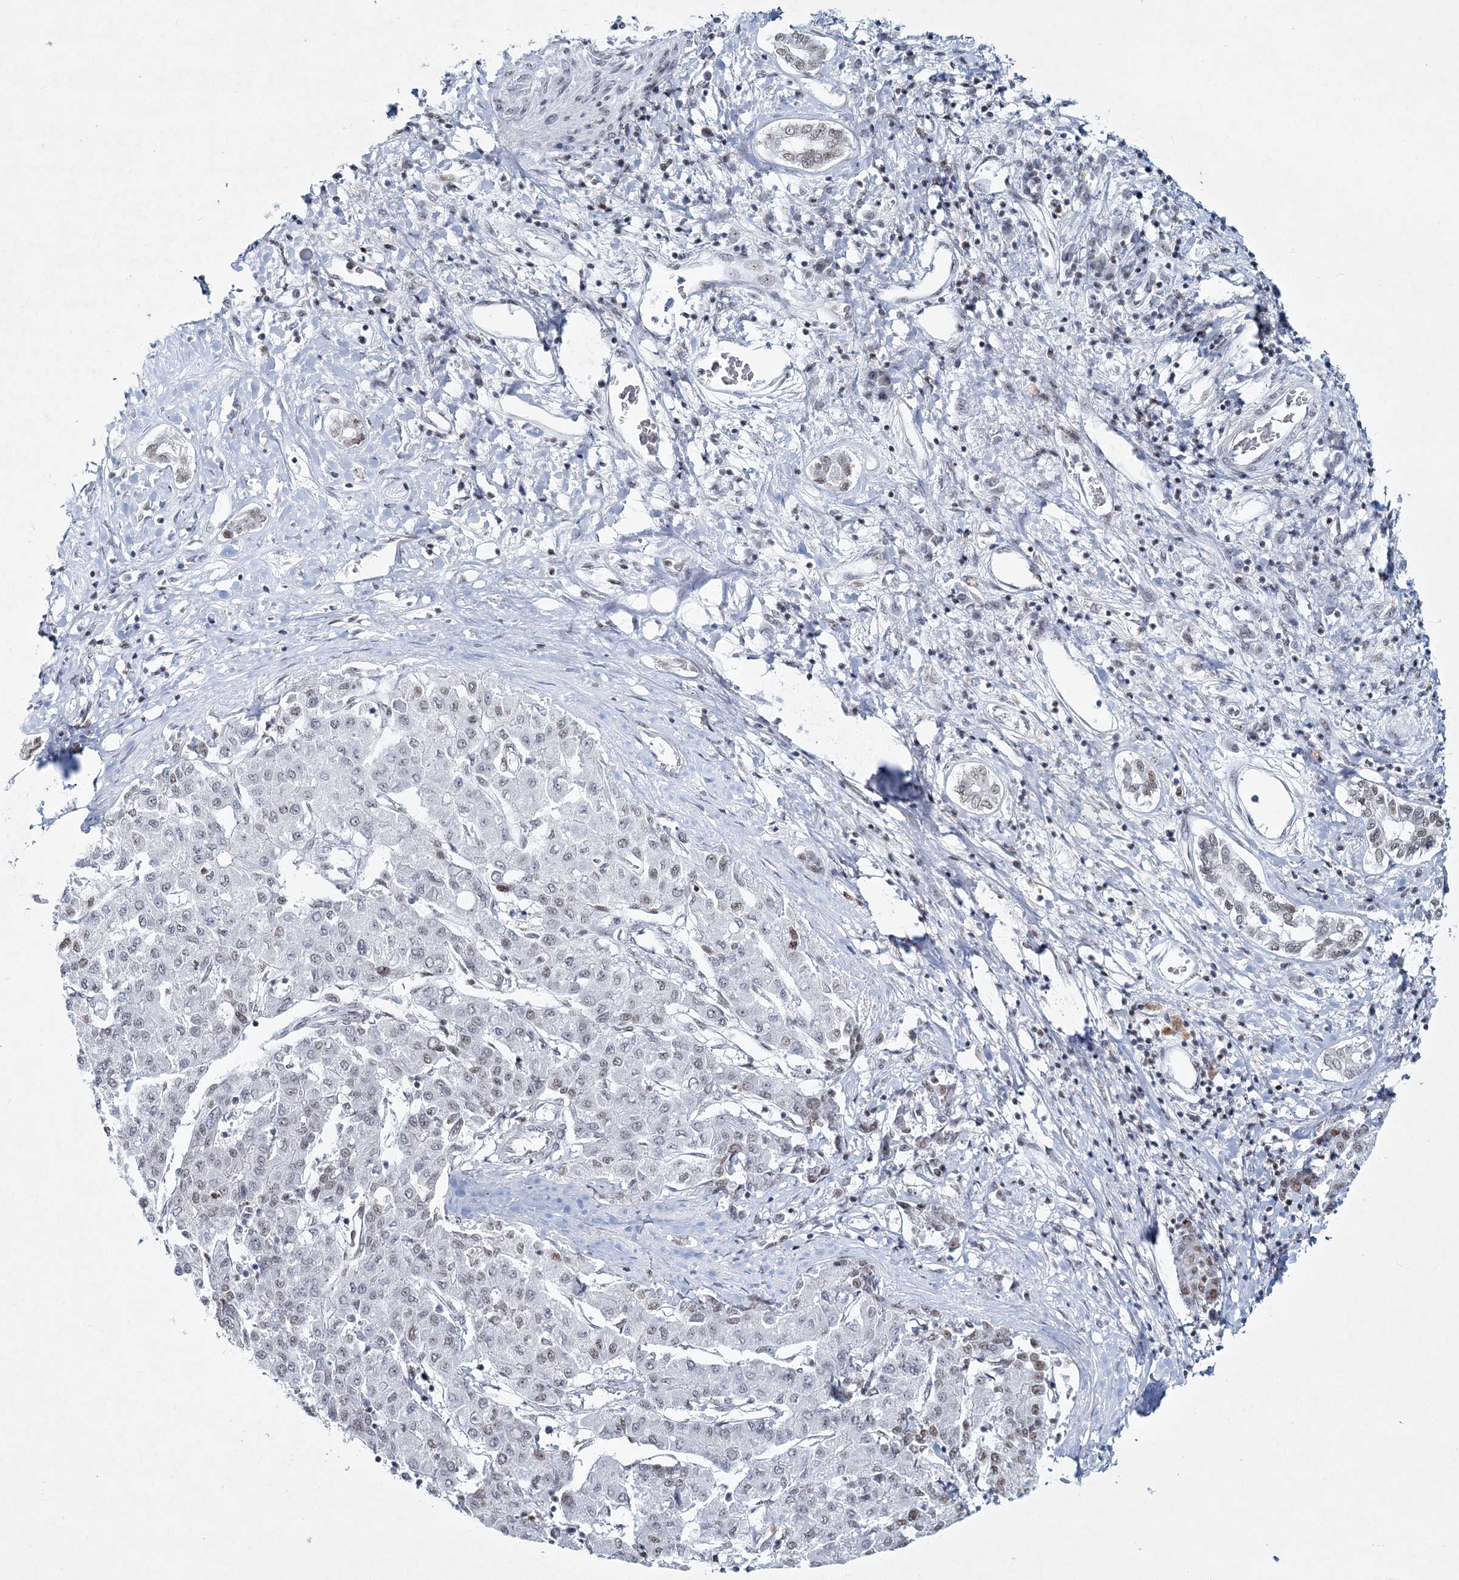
{"staining": {"intensity": "weak", "quantity": "<25%", "location": "nuclear"}, "tissue": "liver cancer", "cell_type": "Tumor cells", "image_type": "cancer", "snomed": [{"axis": "morphology", "description": "Carcinoma, Hepatocellular, NOS"}, {"axis": "topography", "description": "Liver"}], "caption": "Photomicrograph shows no protein staining in tumor cells of hepatocellular carcinoma (liver) tissue. The staining is performed using DAB brown chromogen with nuclei counter-stained in using hematoxylin.", "gene": "LRRFIP2", "patient": {"sex": "male", "age": 65}}